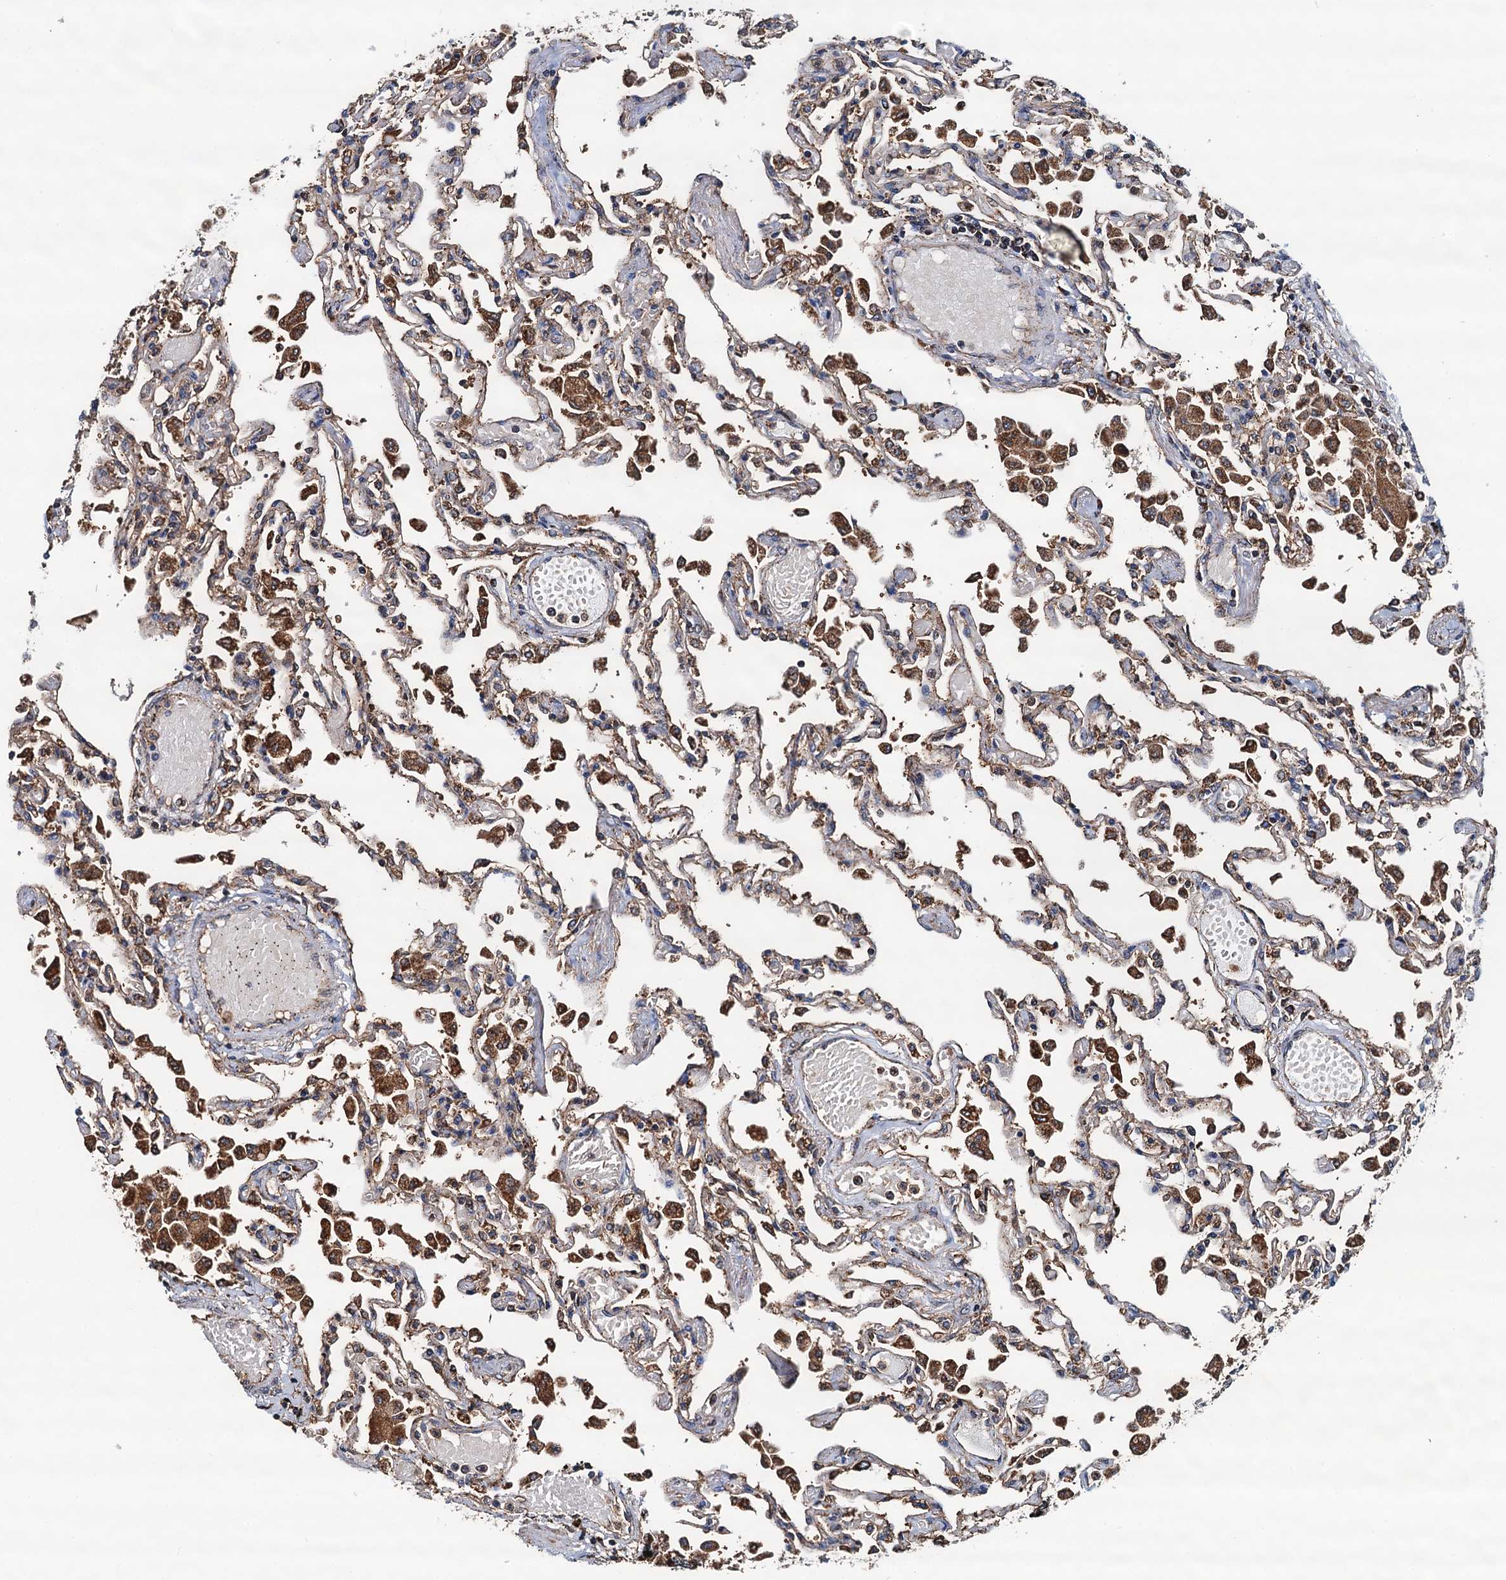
{"staining": {"intensity": "moderate", "quantity": "25%-75%", "location": "cytoplasmic/membranous"}, "tissue": "lung", "cell_type": "Alveolar cells", "image_type": "normal", "snomed": [{"axis": "morphology", "description": "Normal tissue, NOS"}, {"axis": "topography", "description": "Bronchus"}, {"axis": "topography", "description": "Lung"}], "caption": "Immunohistochemical staining of benign human lung reveals moderate cytoplasmic/membranous protein positivity in approximately 25%-75% of alveolar cells.", "gene": "AAGAB", "patient": {"sex": "female", "age": 49}}